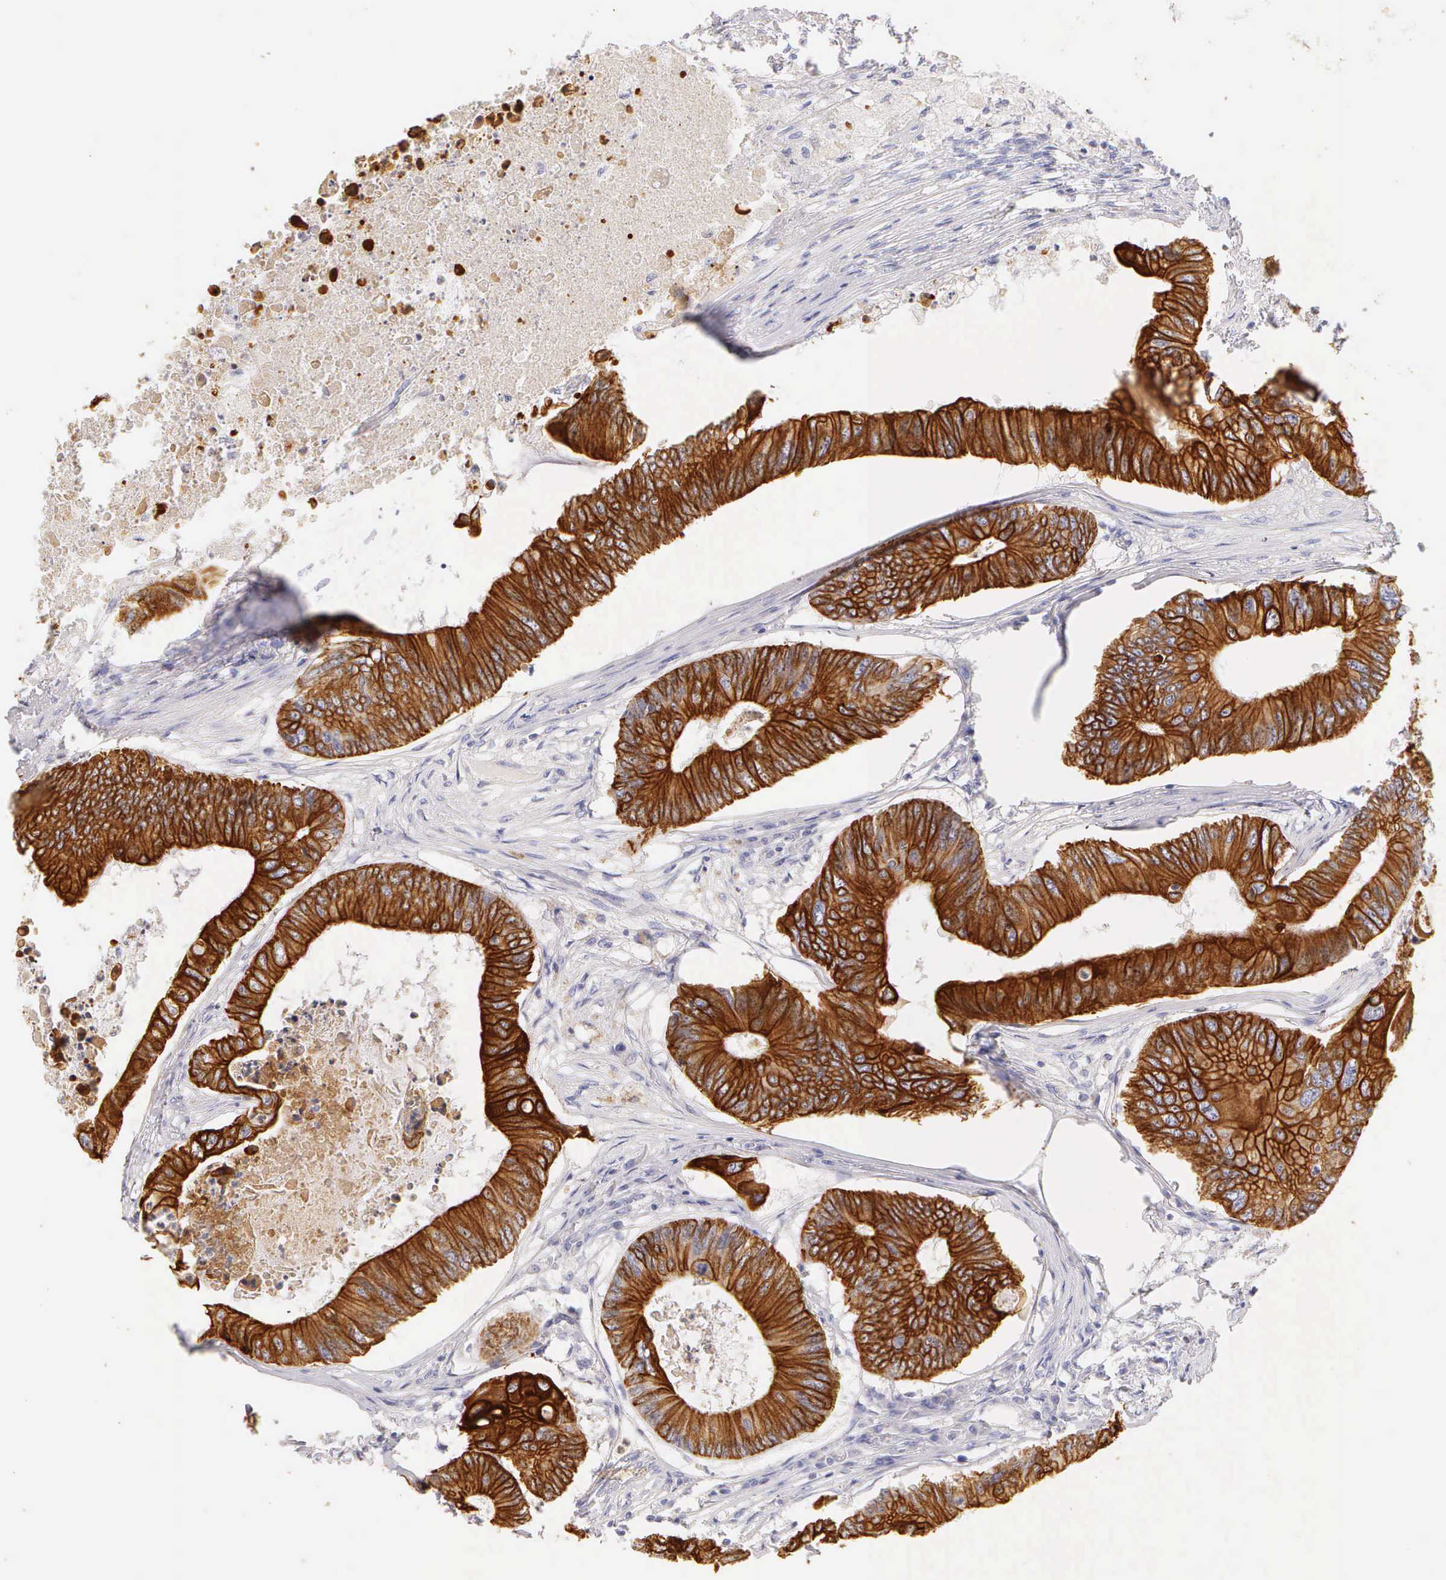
{"staining": {"intensity": "strong", "quantity": ">75%", "location": "cytoplasmic/membranous"}, "tissue": "colorectal cancer", "cell_type": "Tumor cells", "image_type": "cancer", "snomed": [{"axis": "morphology", "description": "Adenocarcinoma, NOS"}, {"axis": "topography", "description": "Colon"}], "caption": "An immunohistochemistry (IHC) histopathology image of tumor tissue is shown. Protein staining in brown highlights strong cytoplasmic/membranous positivity in colorectal cancer (adenocarcinoma) within tumor cells. The staining was performed using DAB to visualize the protein expression in brown, while the nuclei were stained in blue with hematoxylin (Magnification: 20x).", "gene": "KRT17", "patient": {"sex": "male", "age": 65}}